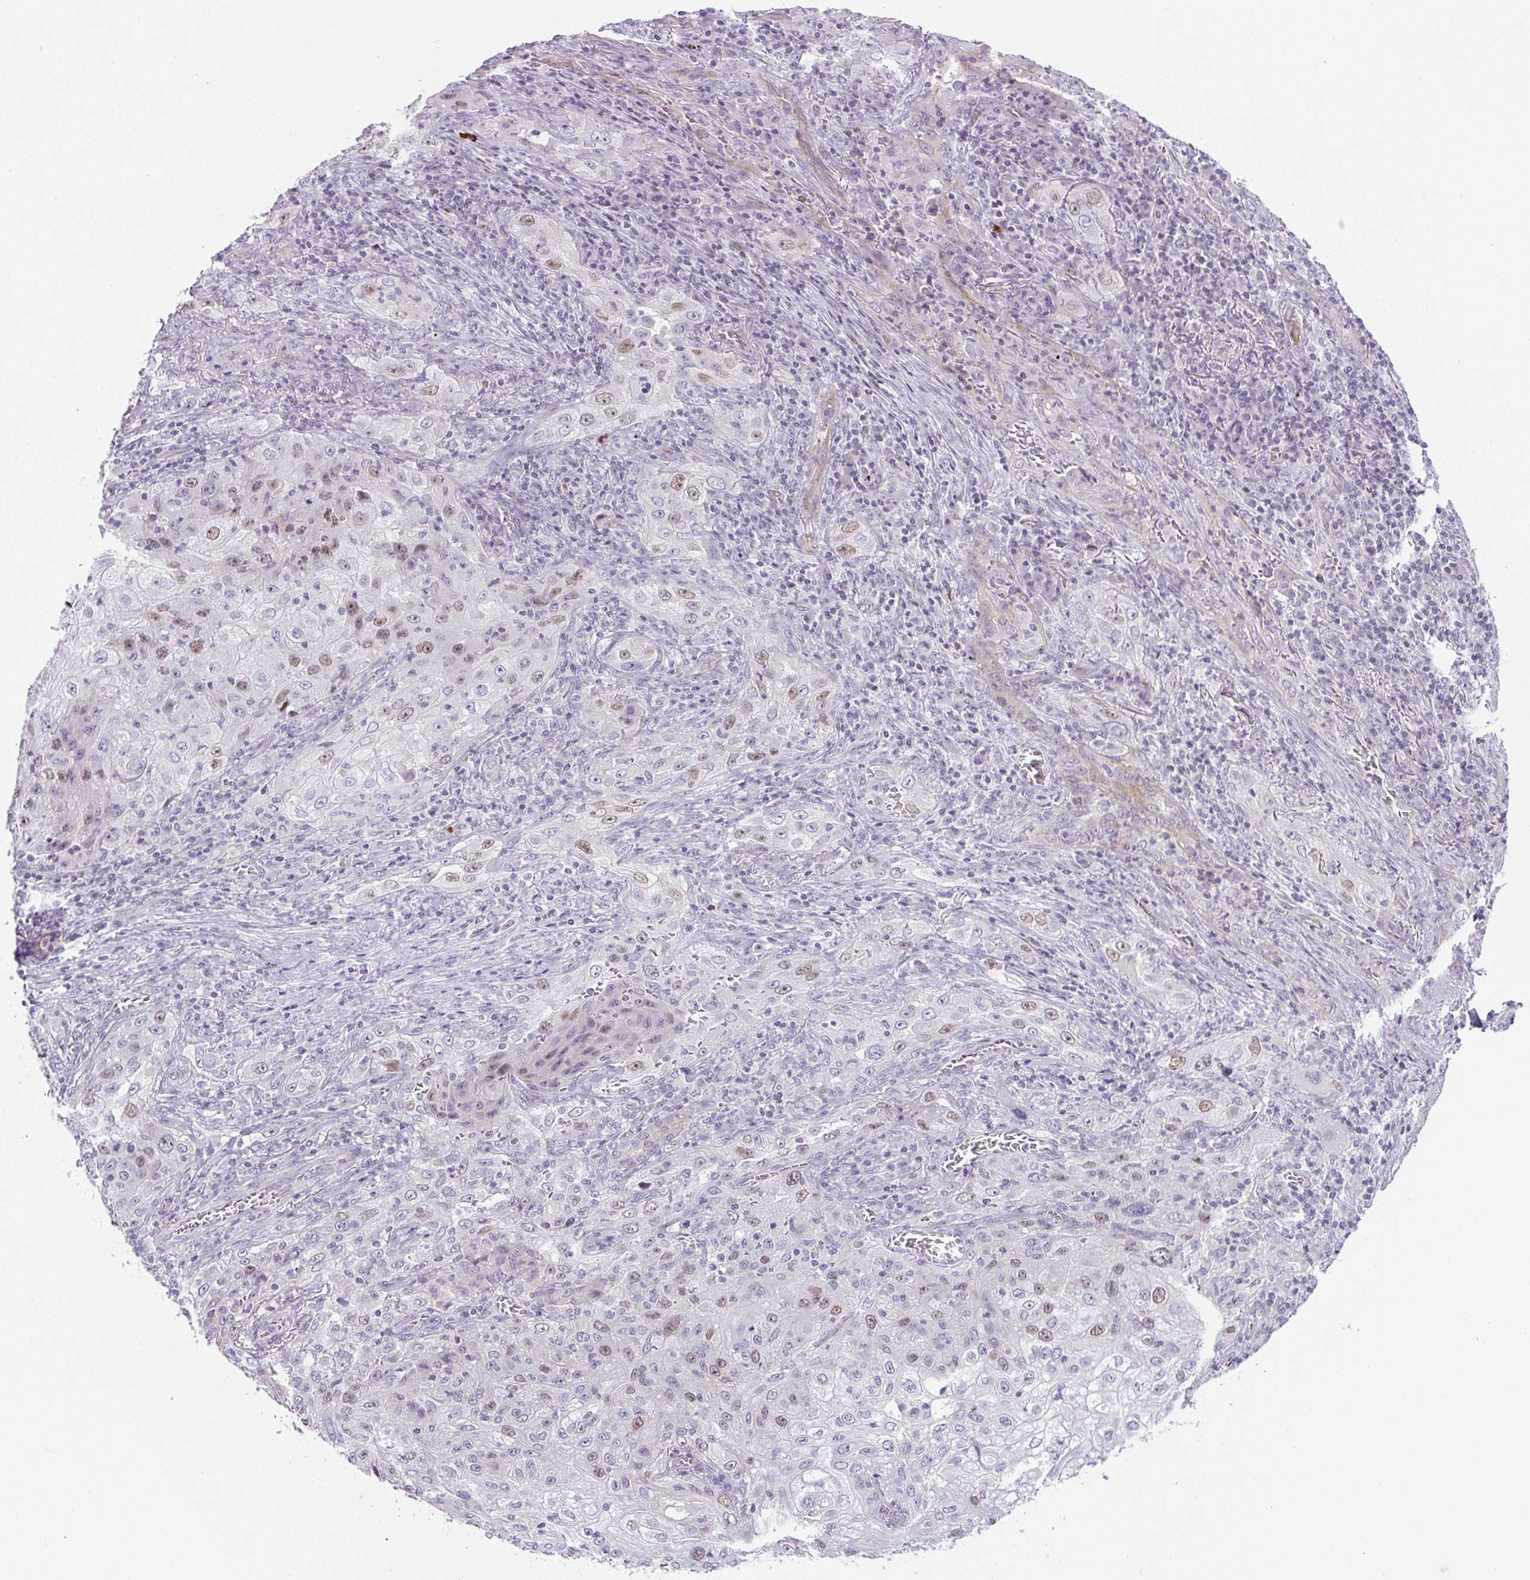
{"staining": {"intensity": "weak", "quantity": "25%-75%", "location": "nuclear"}, "tissue": "lung cancer", "cell_type": "Tumor cells", "image_type": "cancer", "snomed": [{"axis": "morphology", "description": "Squamous cell carcinoma, NOS"}, {"axis": "topography", "description": "Lung"}], "caption": "DAB immunohistochemical staining of lung squamous cell carcinoma exhibits weak nuclear protein expression in about 25%-75% of tumor cells.", "gene": "ADAMTS19", "patient": {"sex": "female", "age": 69}}